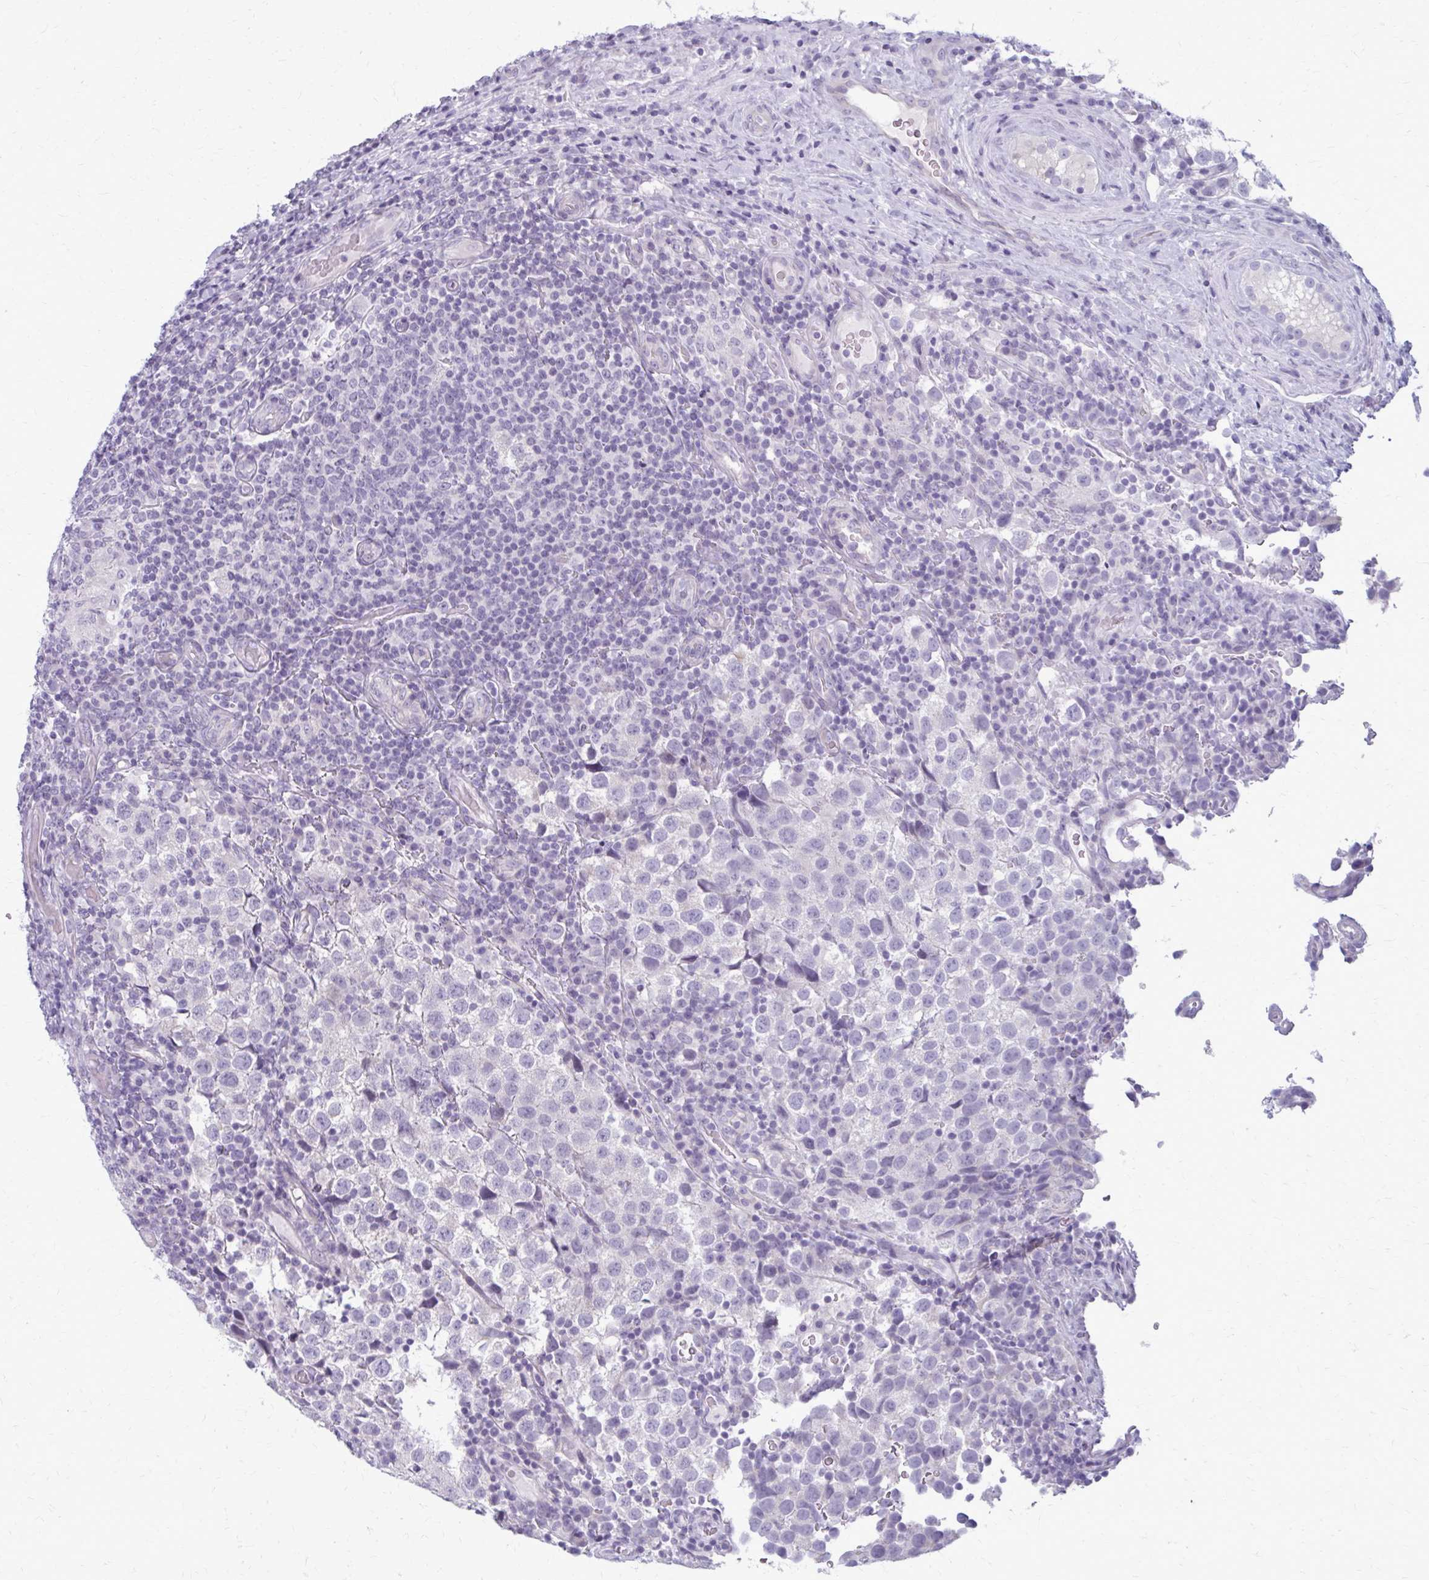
{"staining": {"intensity": "negative", "quantity": "none", "location": "none"}, "tissue": "testis cancer", "cell_type": "Tumor cells", "image_type": "cancer", "snomed": [{"axis": "morphology", "description": "Seminoma, NOS"}, {"axis": "topography", "description": "Testis"}], "caption": "Photomicrograph shows no significant protein positivity in tumor cells of testis cancer (seminoma).", "gene": "CASQ2", "patient": {"sex": "male", "age": 34}}